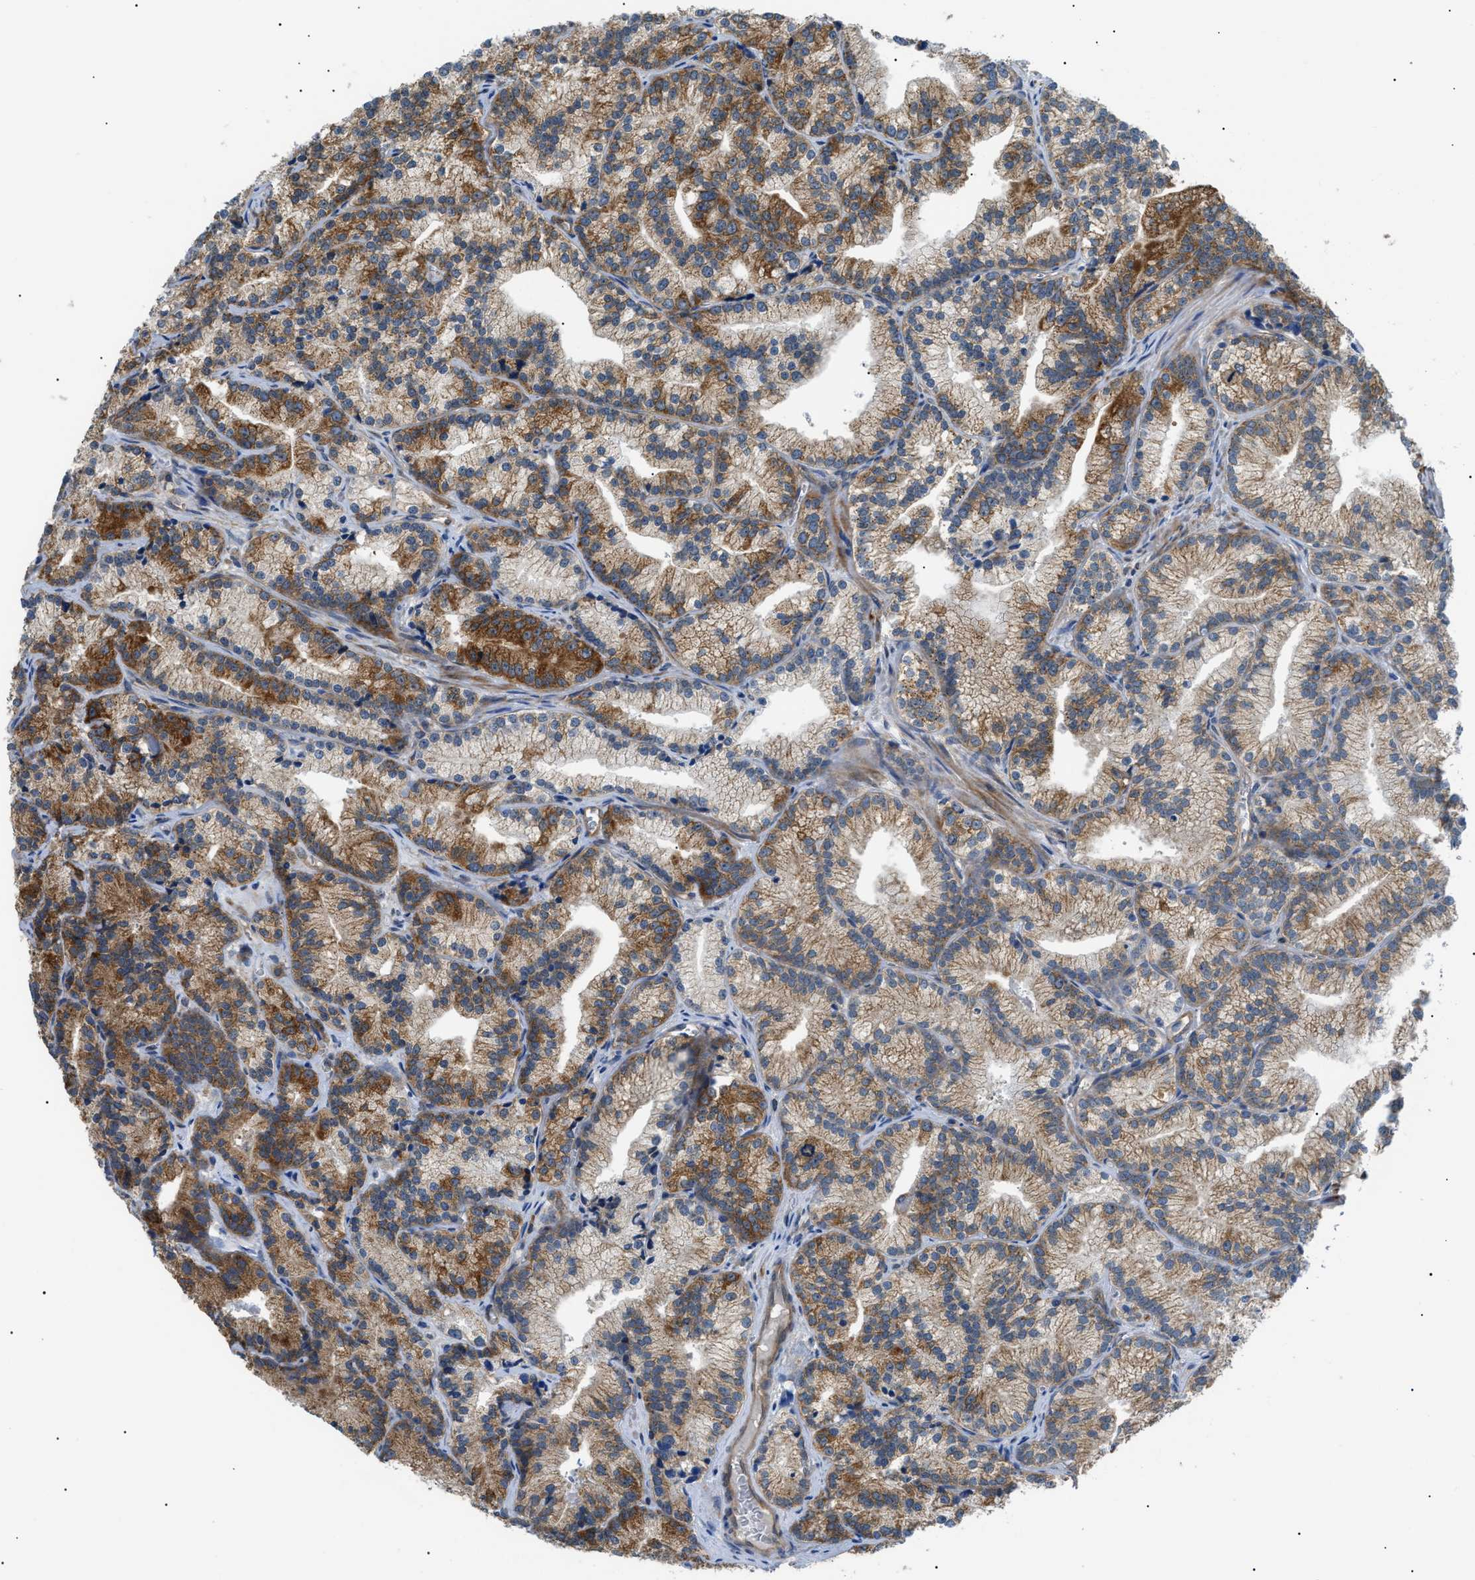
{"staining": {"intensity": "strong", "quantity": "25%-75%", "location": "cytoplasmic/membranous"}, "tissue": "prostate cancer", "cell_type": "Tumor cells", "image_type": "cancer", "snomed": [{"axis": "morphology", "description": "Adenocarcinoma, Low grade"}, {"axis": "topography", "description": "Prostate"}], "caption": "Strong cytoplasmic/membranous staining is seen in about 25%-75% of tumor cells in prostate cancer (adenocarcinoma (low-grade)). (DAB = brown stain, brightfield microscopy at high magnification).", "gene": "SRPK1", "patient": {"sex": "male", "age": 89}}